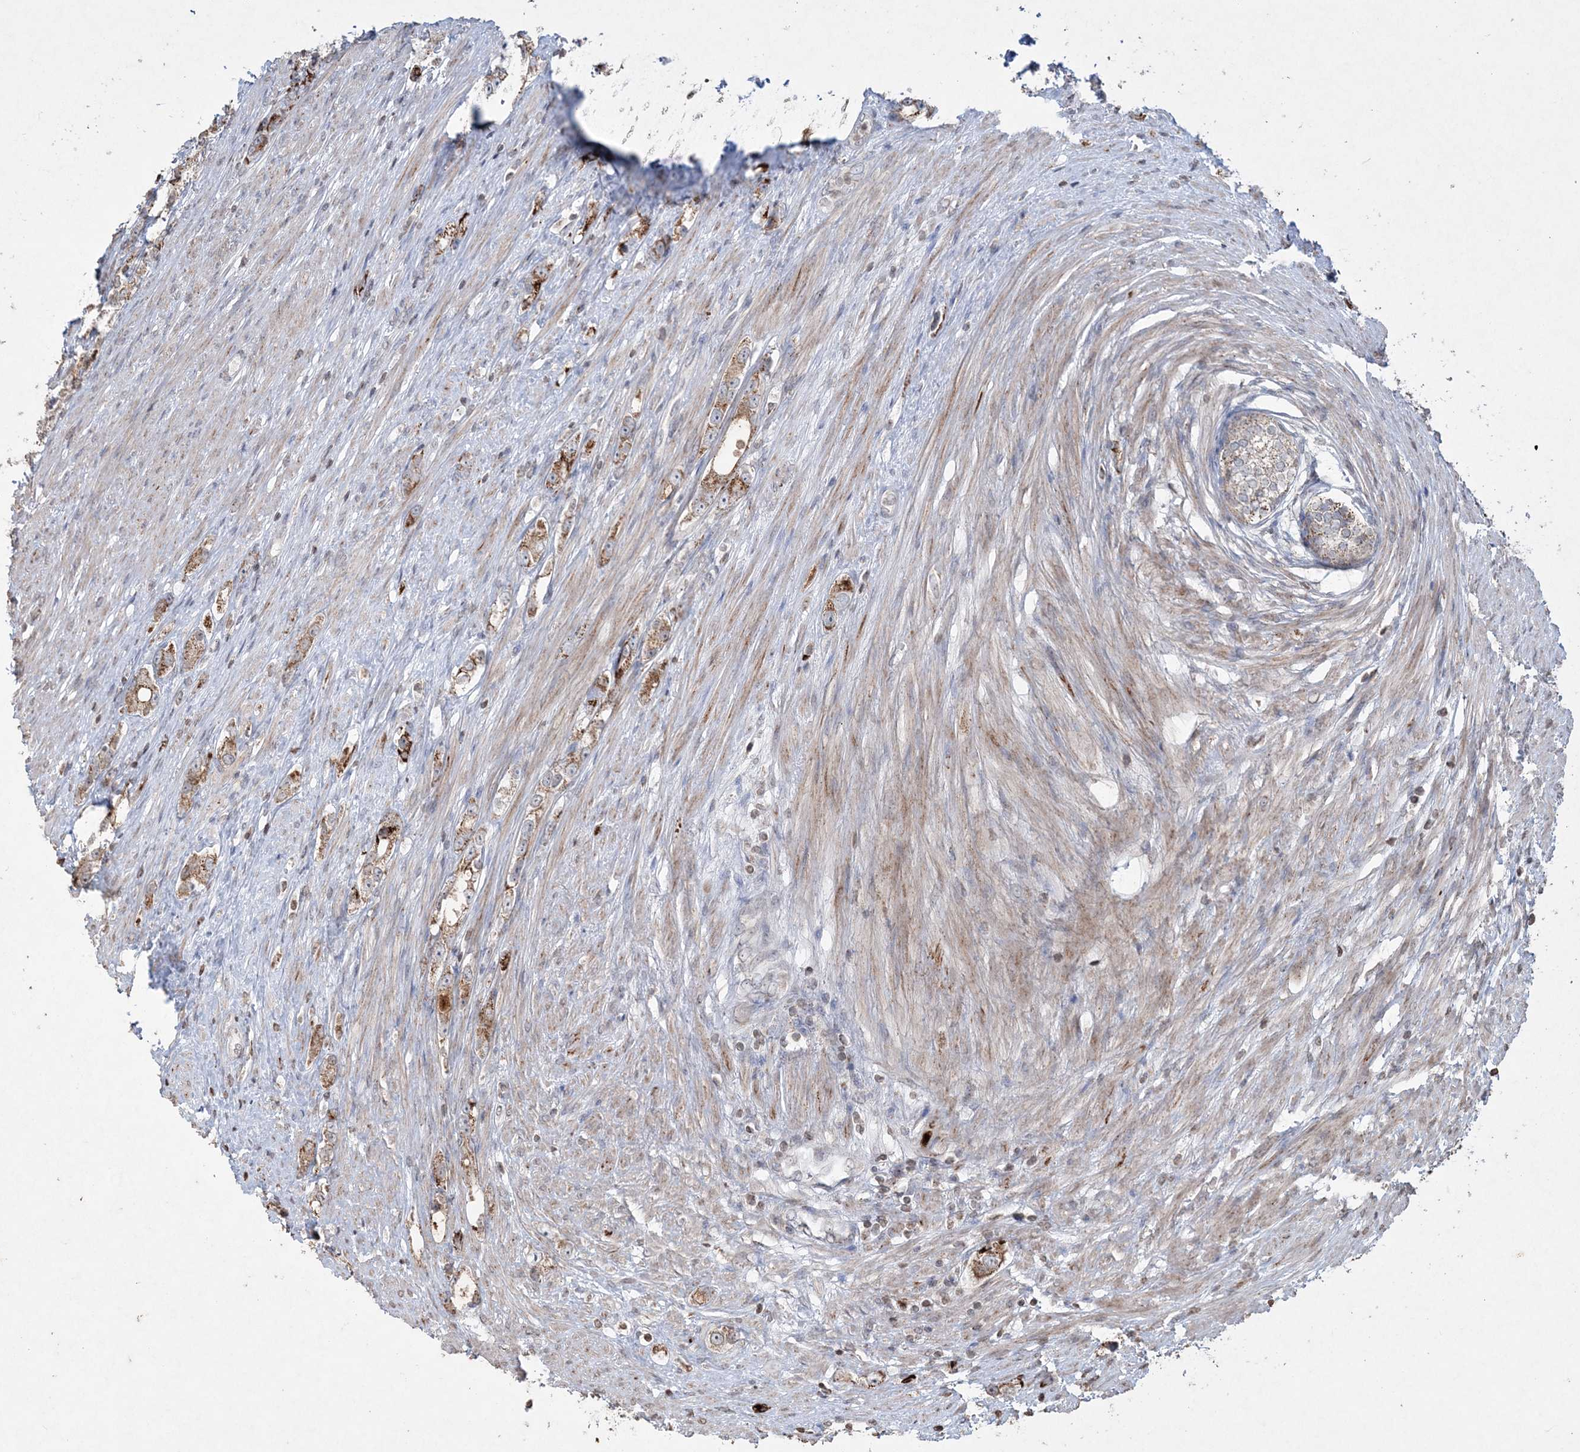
{"staining": {"intensity": "strong", "quantity": "25%-75%", "location": "cytoplasmic/membranous"}, "tissue": "prostate cancer", "cell_type": "Tumor cells", "image_type": "cancer", "snomed": [{"axis": "morphology", "description": "Adenocarcinoma, High grade"}, {"axis": "topography", "description": "Prostate"}], "caption": "Immunohistochemical staining of prostate adenocarcinoma (high-grade) shows high levels of strong cytoplasmic/membranous protein positivity in about 25%-75% of tumor cells.", "gene": "TTC7A", "patient": {"sex": "male", "age": 63}}